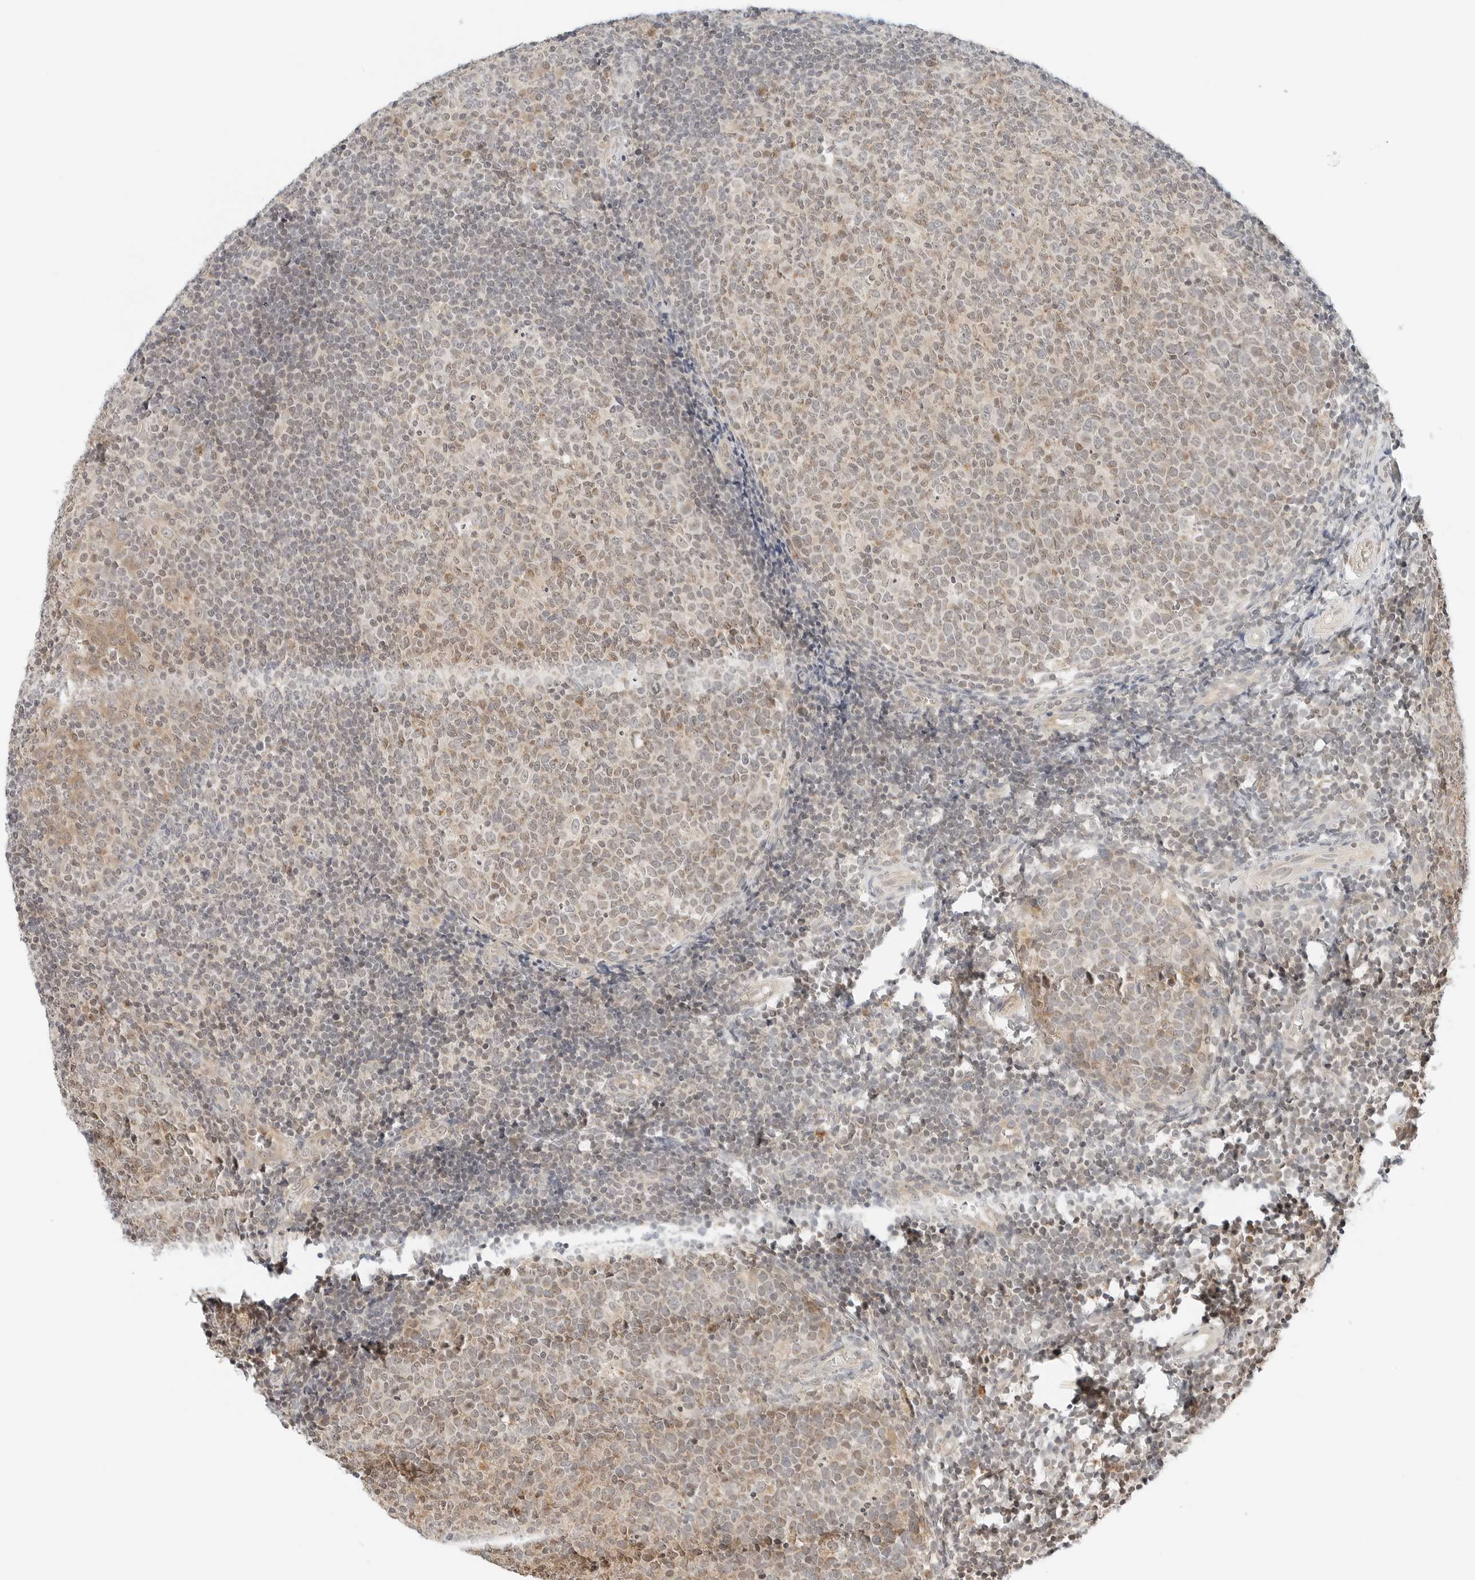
{"staining": {"intensity": "weak", "quantity": "25%-75%", "location": "cytoplasmic/membranous,nuclear"}, "tissue": "tonsil", "cell_type": "Germinal center cells", "image_type": "normal", "snomed": [{"axis": "morphology", "description": "Normal tissue, NOS"}, {"axis": "topography", "description": "Tonsil"}], "caption": "Benign tonsil demonstrates weak cytoplasmic/membranous,nuclear staining in approximately 25%-75% of germinal center cells.", "gene": "IQCC", "patient": {"sex": "female", "age": 19}}